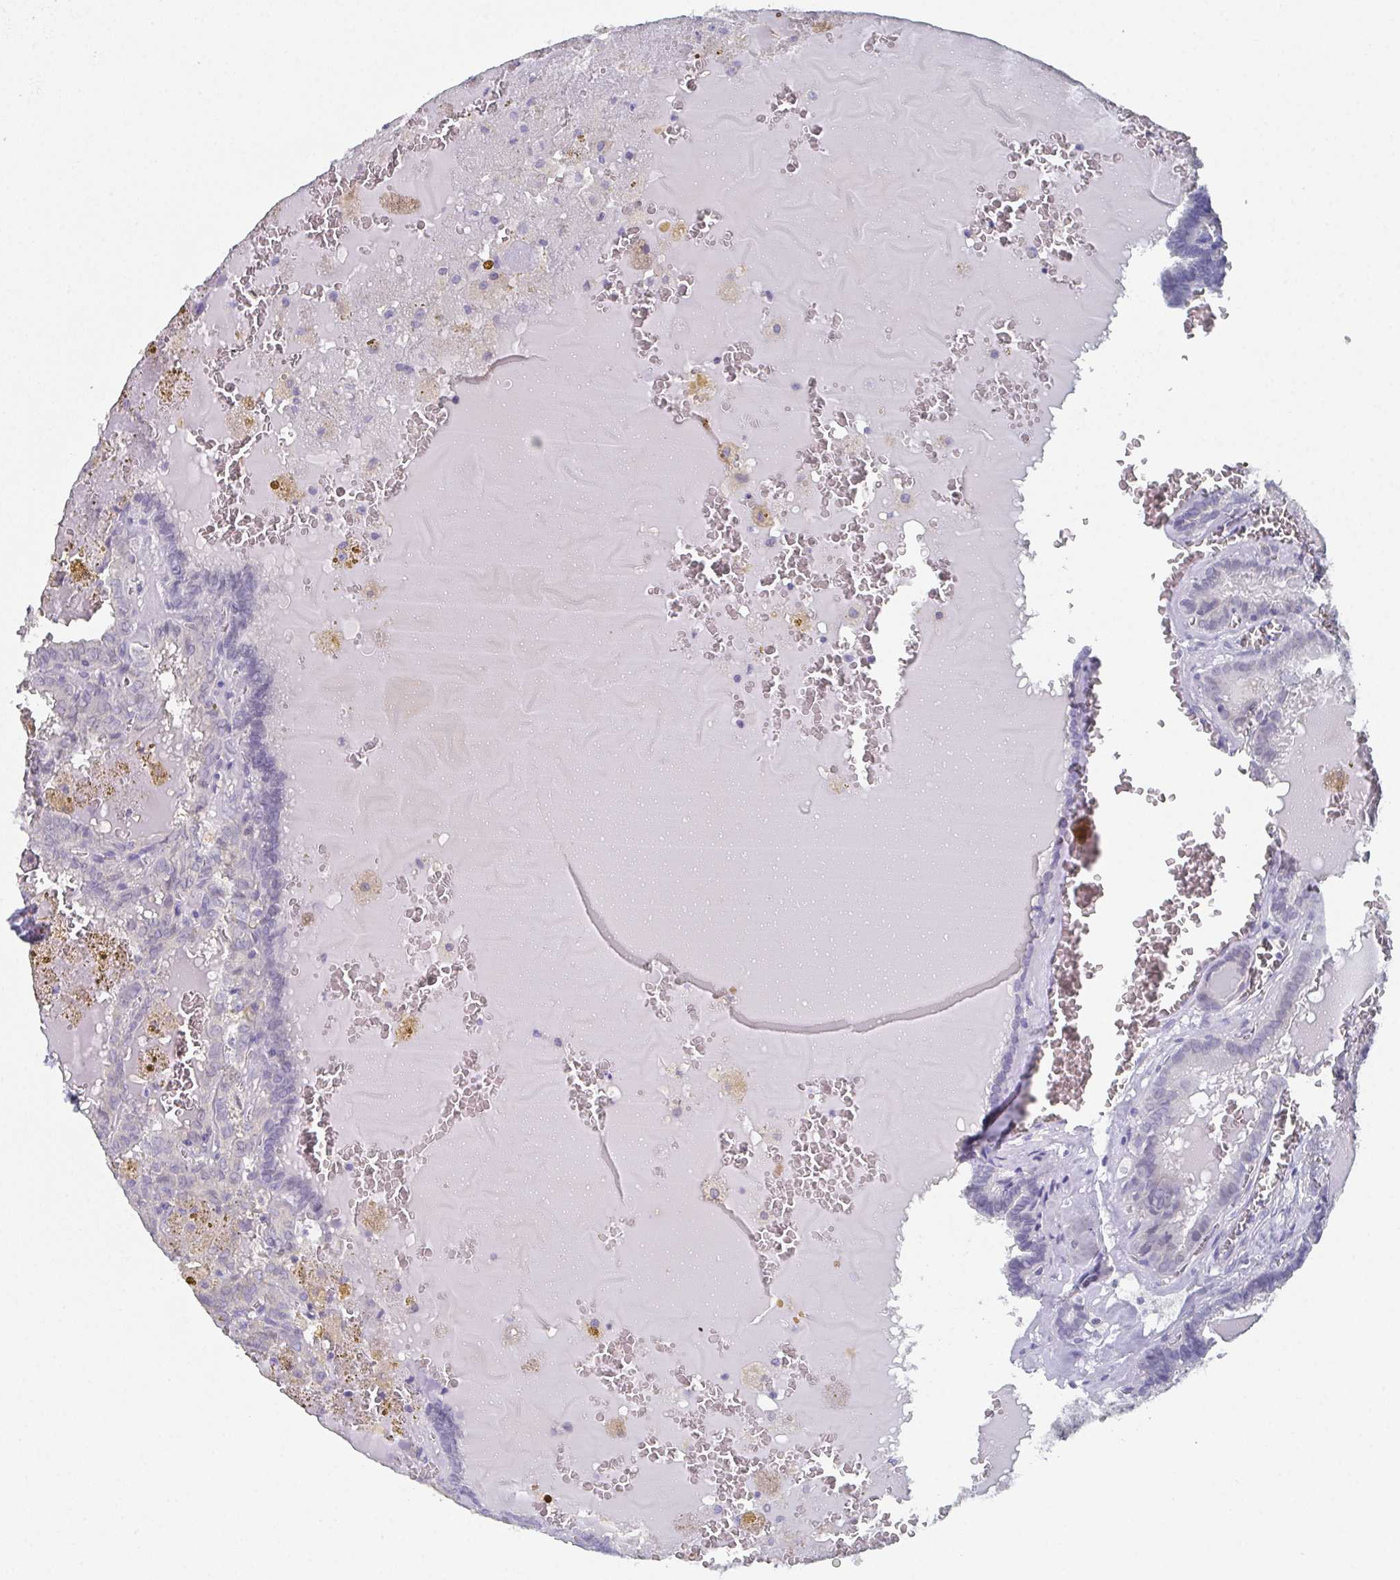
{"staining": {"intensity": "negative", "quantity": "none", "location": "none"}, "tissue": "thyroid cancer", "cell_type": "Tumor cells", "image_type": "cancer", "snomed": [{"axis": "morphology", "description": "Papillary adenocarcinoma, NOS"}, {"axis": "topography", "description": "Thyroid gland"}], "caption": "Photomicrograph shows no significant protein staining in tumor cells of thyroid cancer (papillary adenocarcinoma).", "gene": "DYDC2", "patient": {"sex": "female", "age": 39}}